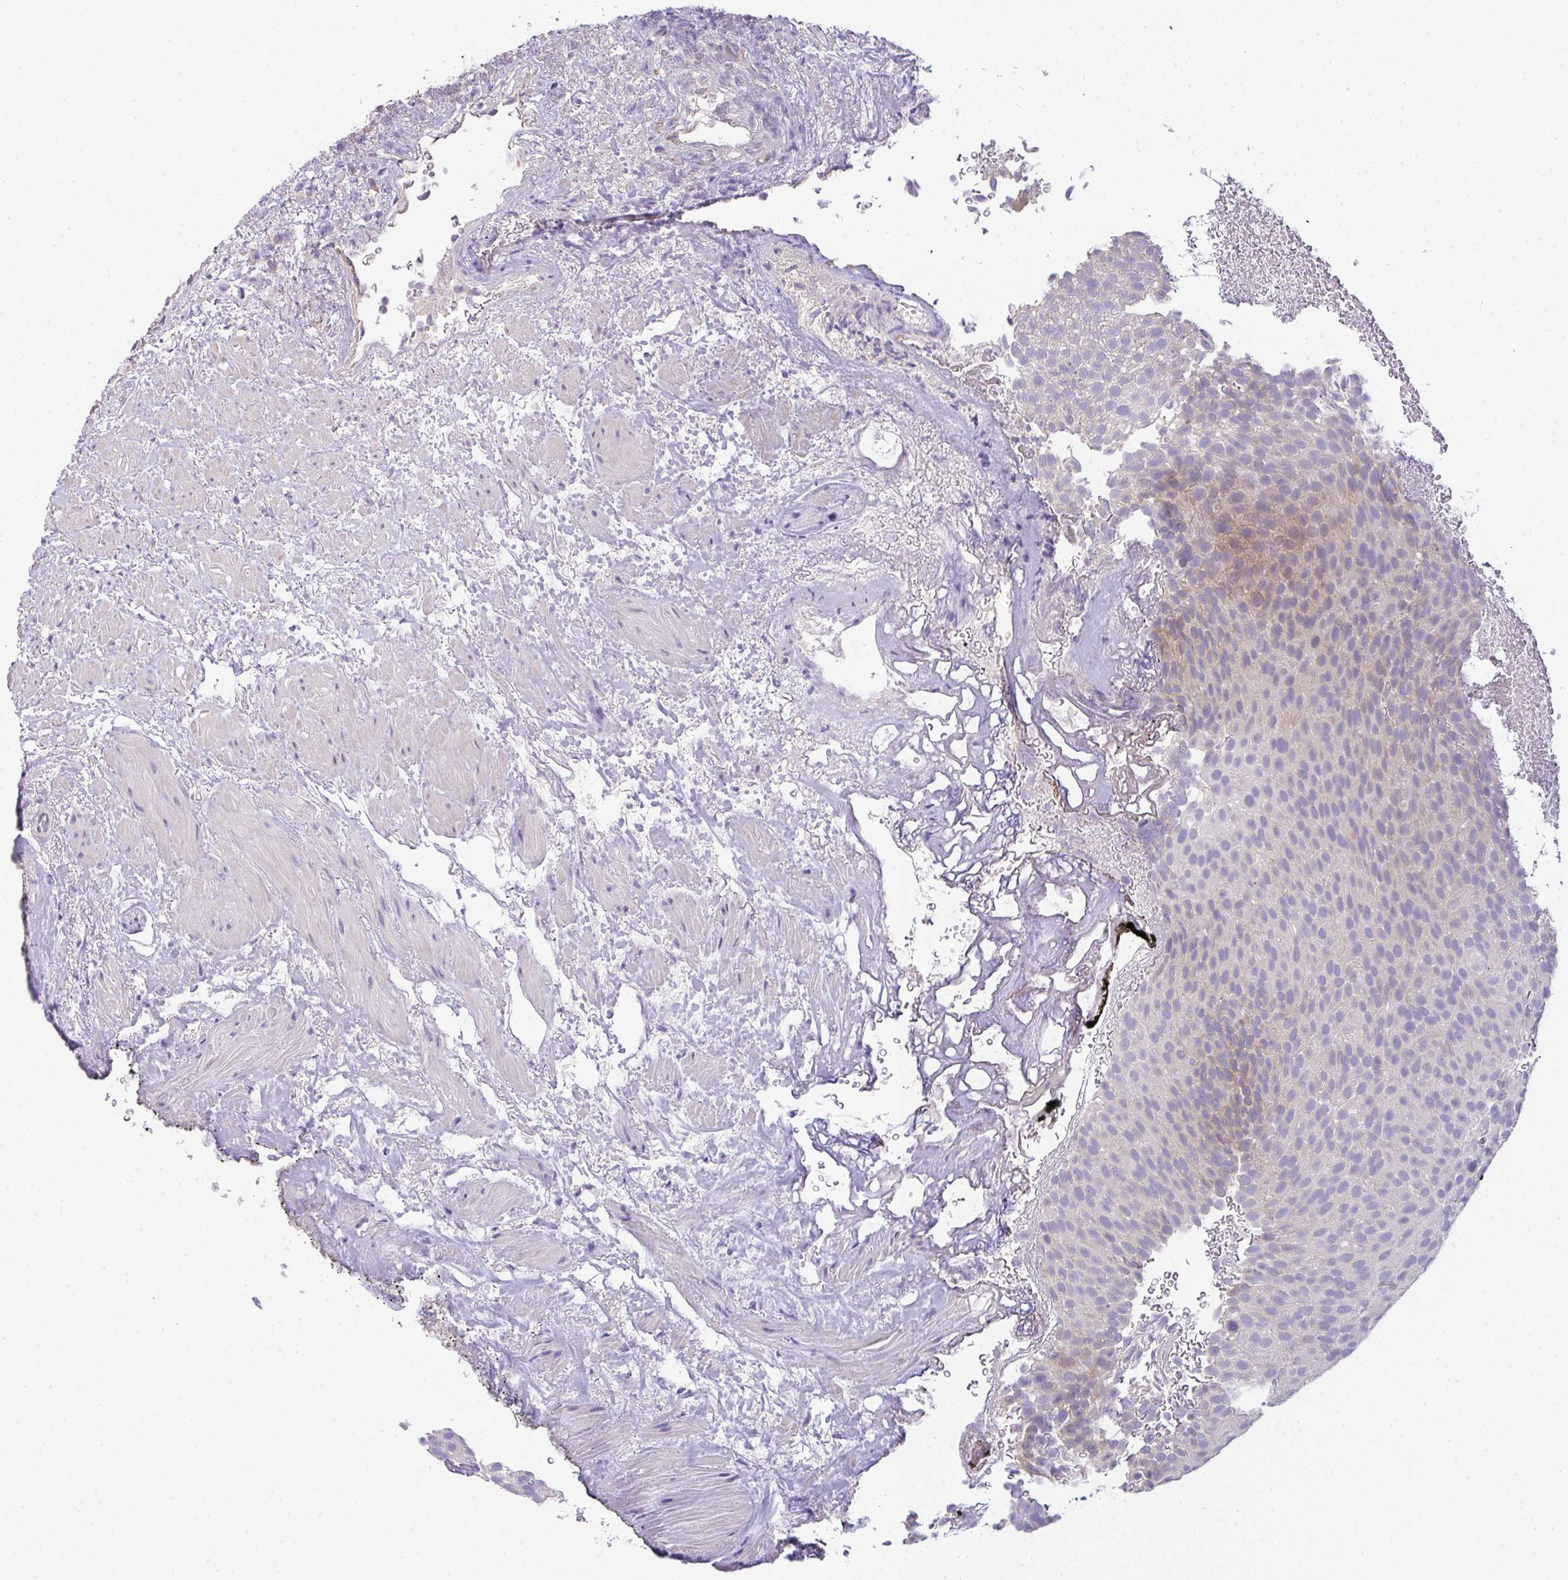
{"staining": {"intensity": "weak", "quantity": "<25%", "location": "cytoplasmic/membranous"}, "tissue": "urothelial cancer", "cell_type": "Tumor cells", "image_type": "cancer", "snomed": [{"axis": "morphology", "description": "Urothelial carcinoma, Low grade"}, {"axis": "topography", "description": "Urinary bladder"}], "caption": "DAB immunohistochemical staining of urothelial carcinoma (low-grade) reveals no significant expression in tumor cells. The staining is performed using DAB brown chromogen with nuclei counter-stained in using hematoxylin.", "gene": "FILIP1", "patient": {"sex": "male", "age": 78}}